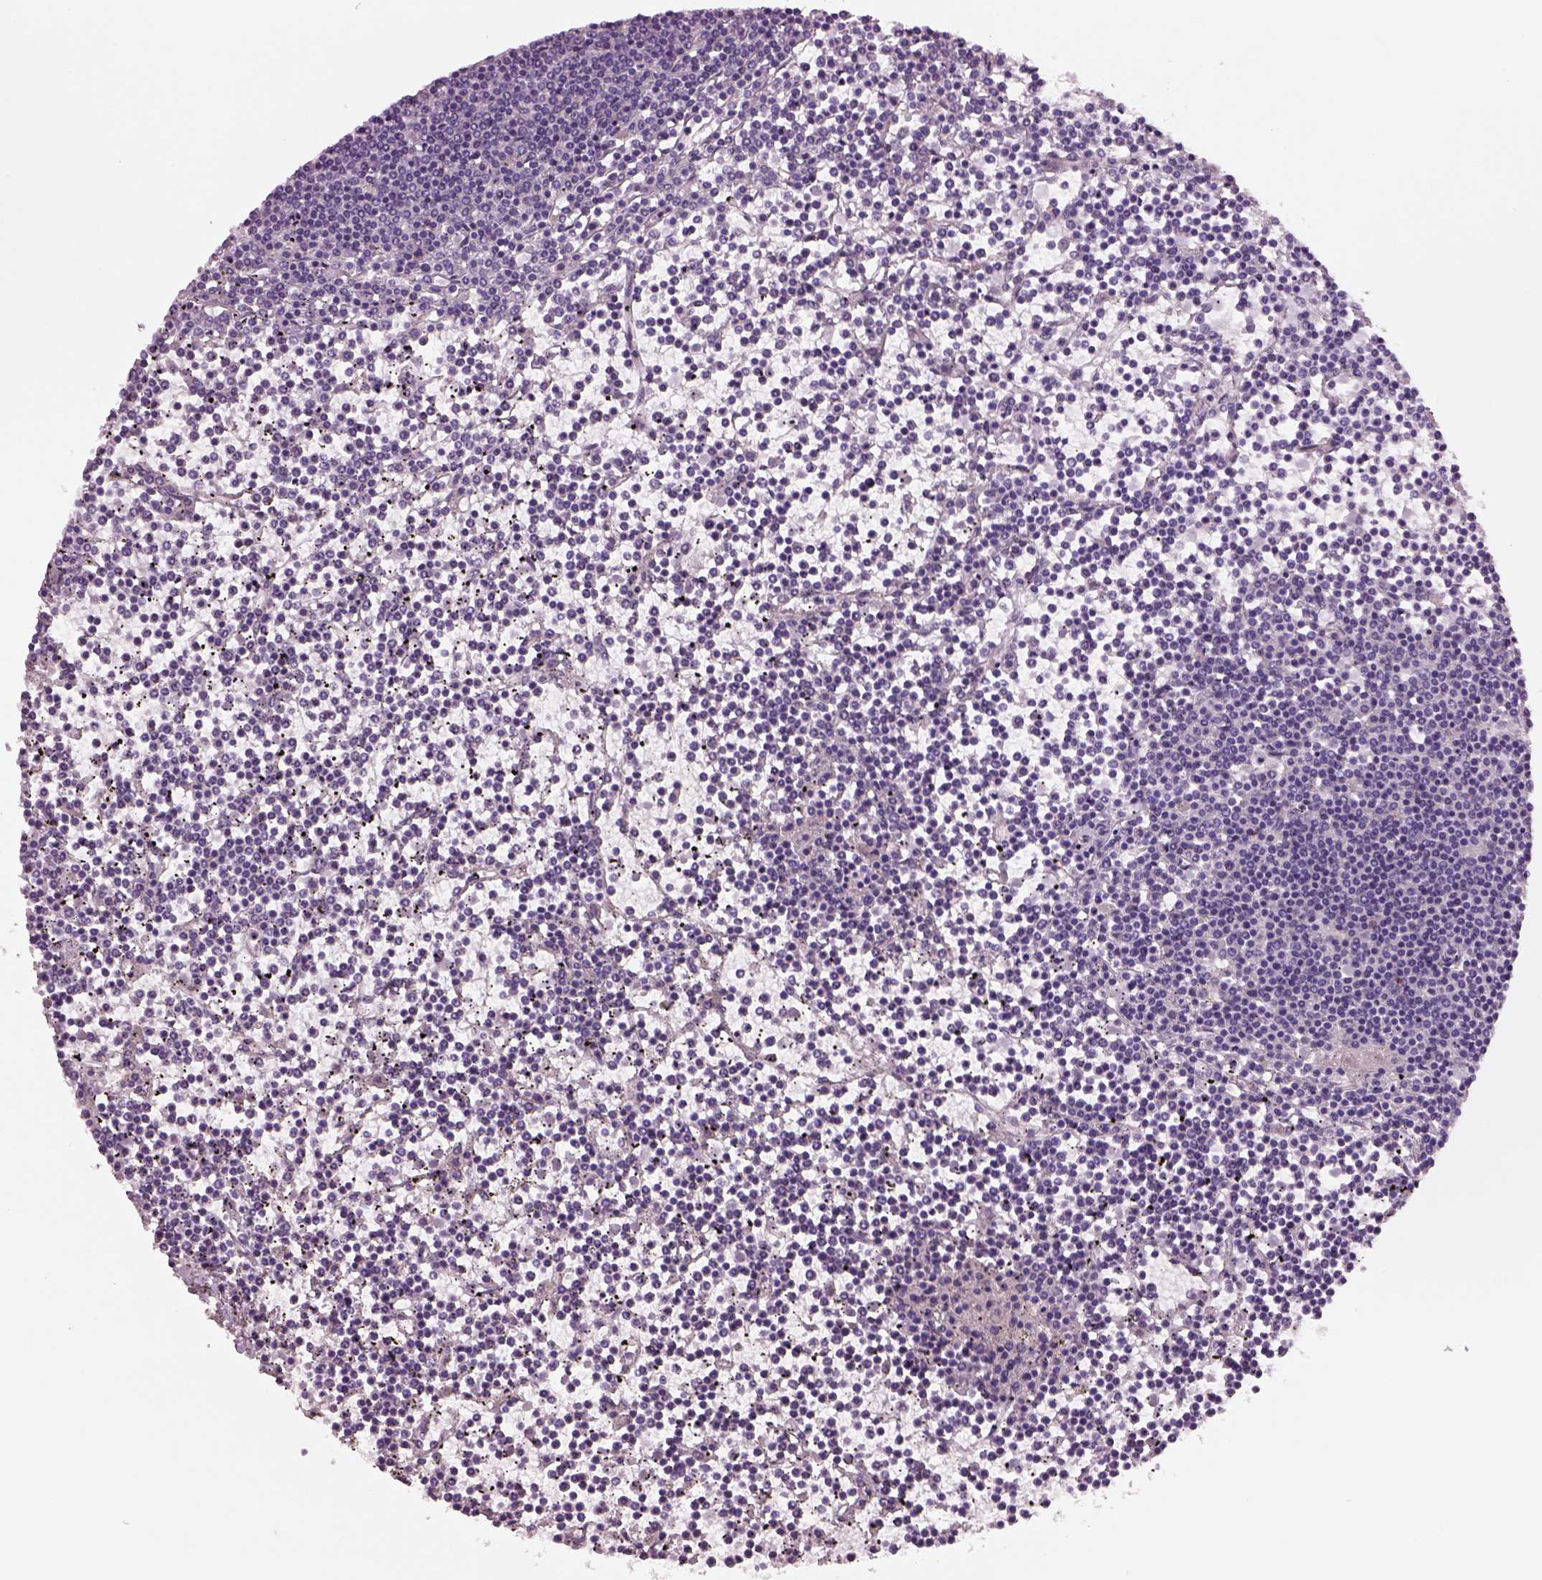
{"staining": {"intensity": "negative", "quantity": "none", "location": "none"}, "tissue": "lymphoma", "cell_type": "Tumor cells", "image_type": "cancer", "snomed": [{"axis": "morphology", "description": "Malignant lymphoma, non-Hodgkin's type, Low grade"}, {"axis": "topography", "description": "Spleen"}], "caption": "Protein analysis of lymphoma displays no significant expression in tumor cells.", "gene": "PLPP7", "patient": {"sex": "female", "age": 19}}